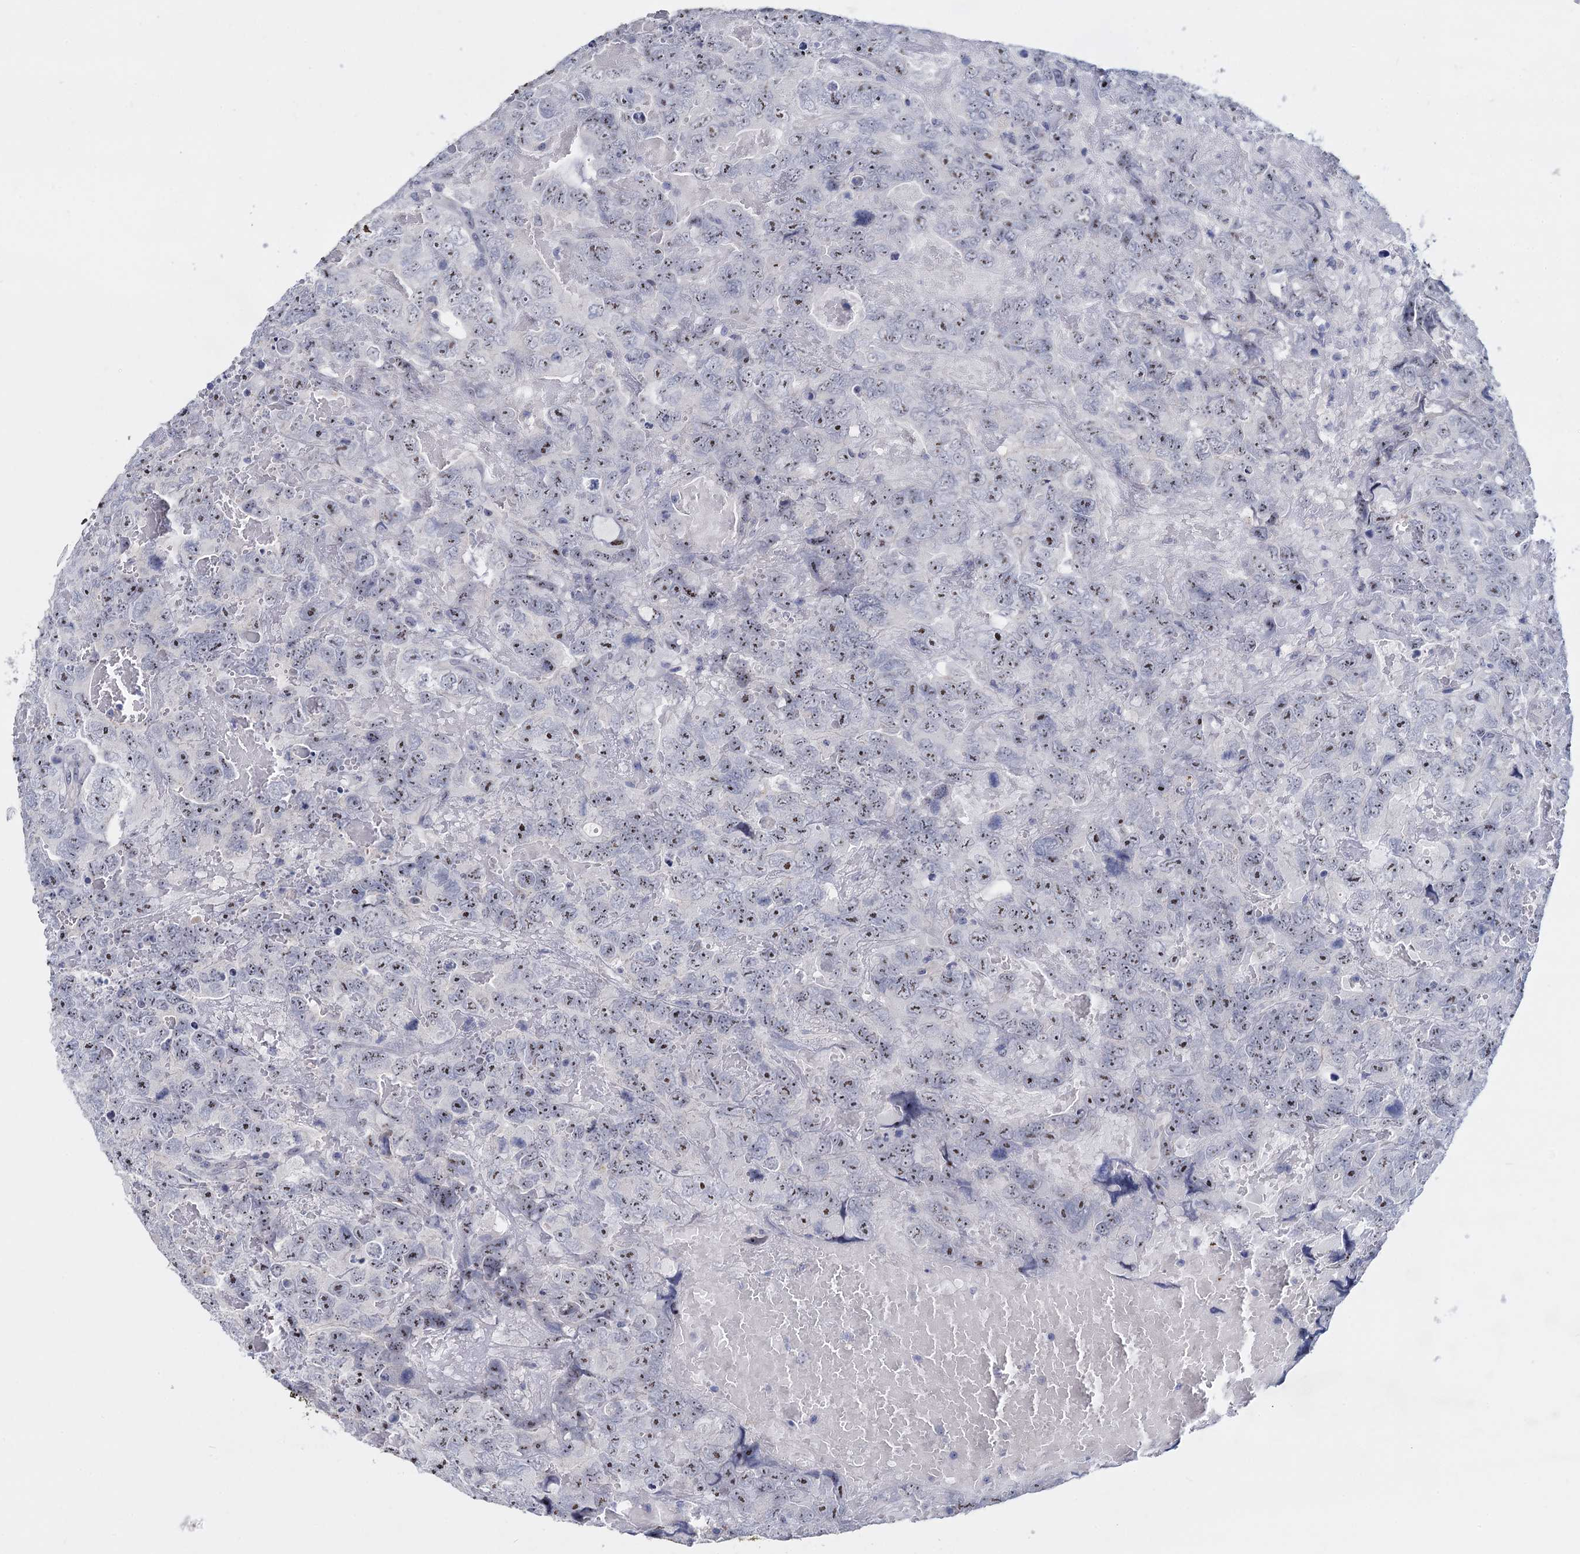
{"staining": {"intensity": "negative", "quantity": "none", "location": "none"}, "tissue": "testis cancer", "cell_type": "Tumor cells", "image_type": "cancer", "snomed": [{"axis": "morphology", "description": "Carcinoma, Embryonal, NOS"}, {"axis": "topography", "description": "Testis"}], "caption": "The IHC histopathology image has no significant staining in tumor cells of testis embryonal carcinoma tissue.", "gene": "SFN", "patient": {"sex": "male", "age": 45}}